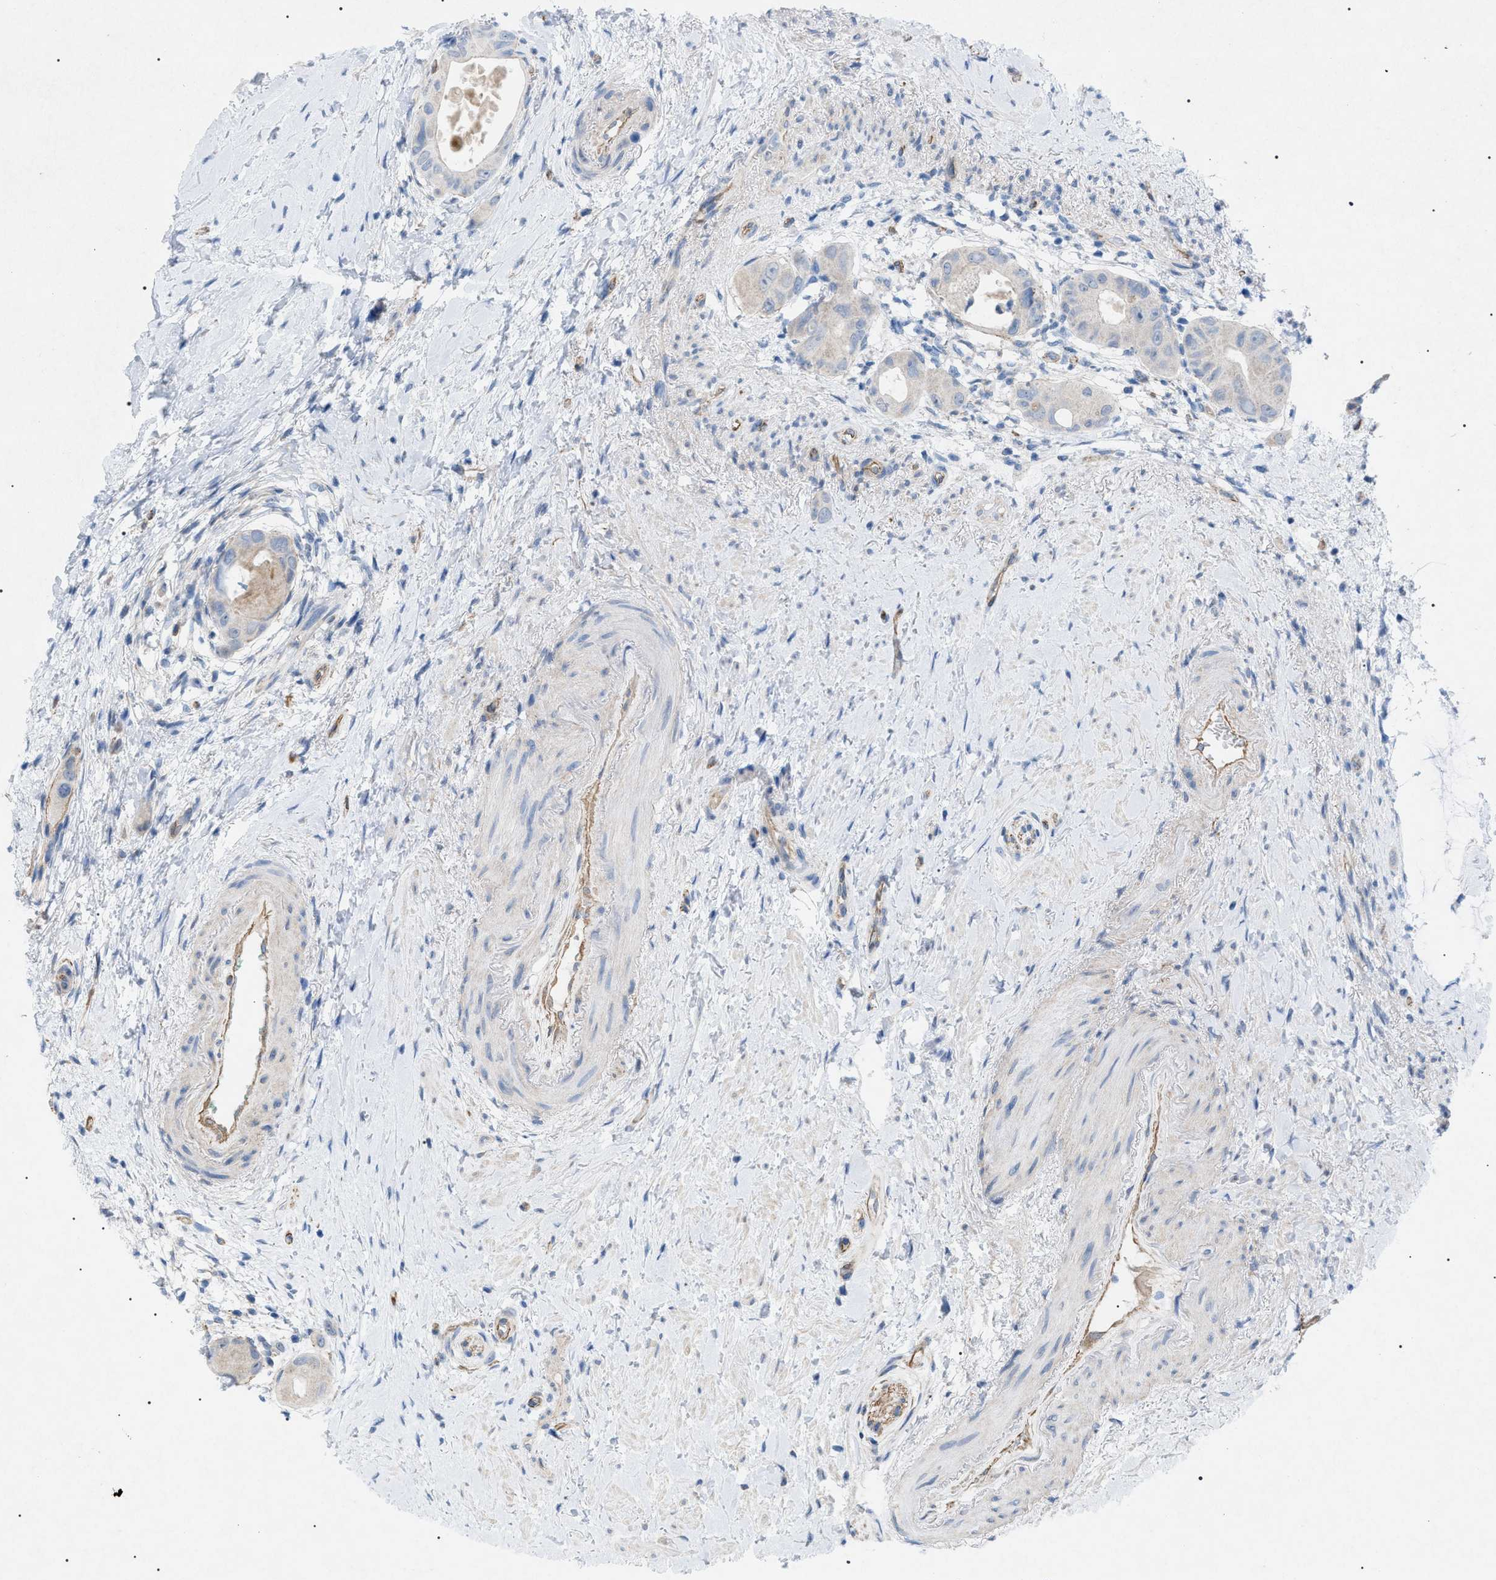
{"staining": {"intensity": "negative", "quantity": "none", "location": "none"}, "tissue": "colorectal cancer", "cell_type": "Tumor cells", "image_type": "cancer", "snomed": [{"axis": "morphology", "description": "Adenocarcinoma, NOS"}, {"axis": "topography", "description": "Rectum"}], "caption": "Immunohistochemistry (IHC) histopathology image of human colorectal adenocarcinoma stained for a protein (brown), which shows no expression in tumor cells. (DAB (3,3'-diaminobenzidine) immunohistochemistry, high magnification).", "gene": "ADAMTS1", "patient": {"sex": "male", "age": 51}}